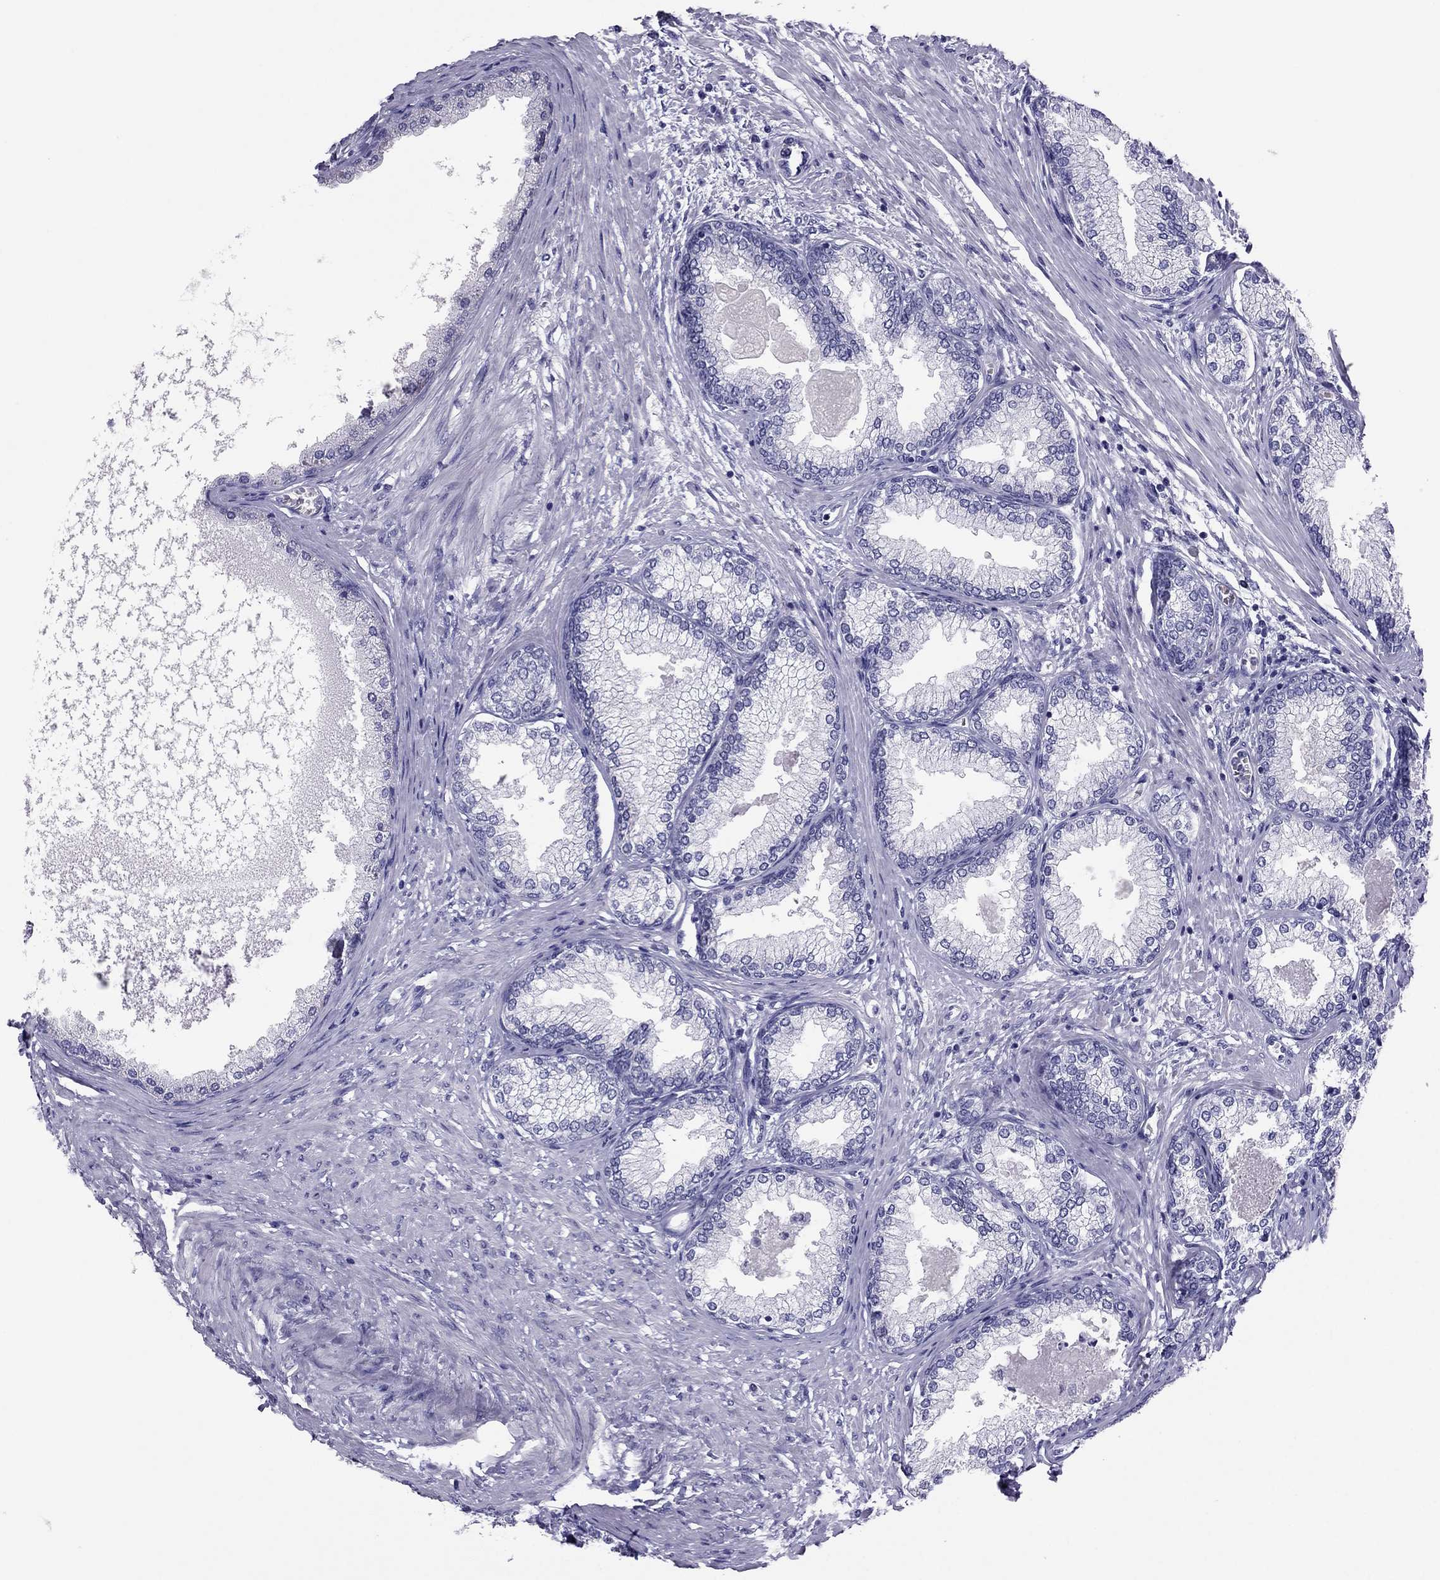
{"staining": {"intensity": "negative", "quantity": "none", "location": "none"}, "tissue": "prostate", "cell_type": "Glandular cells", "image_type": "normal", "snomed": [{"axis": "morphology", "description": "Normal tissue, NOS"}, {"axis": "topography", "description": "Prostate"}], "caption": "Photomicrograph shows no protein staining in glandular cells of benign prostate.", "gene": "PDE6A", "patient": {"sex": "male", "age": 72}}